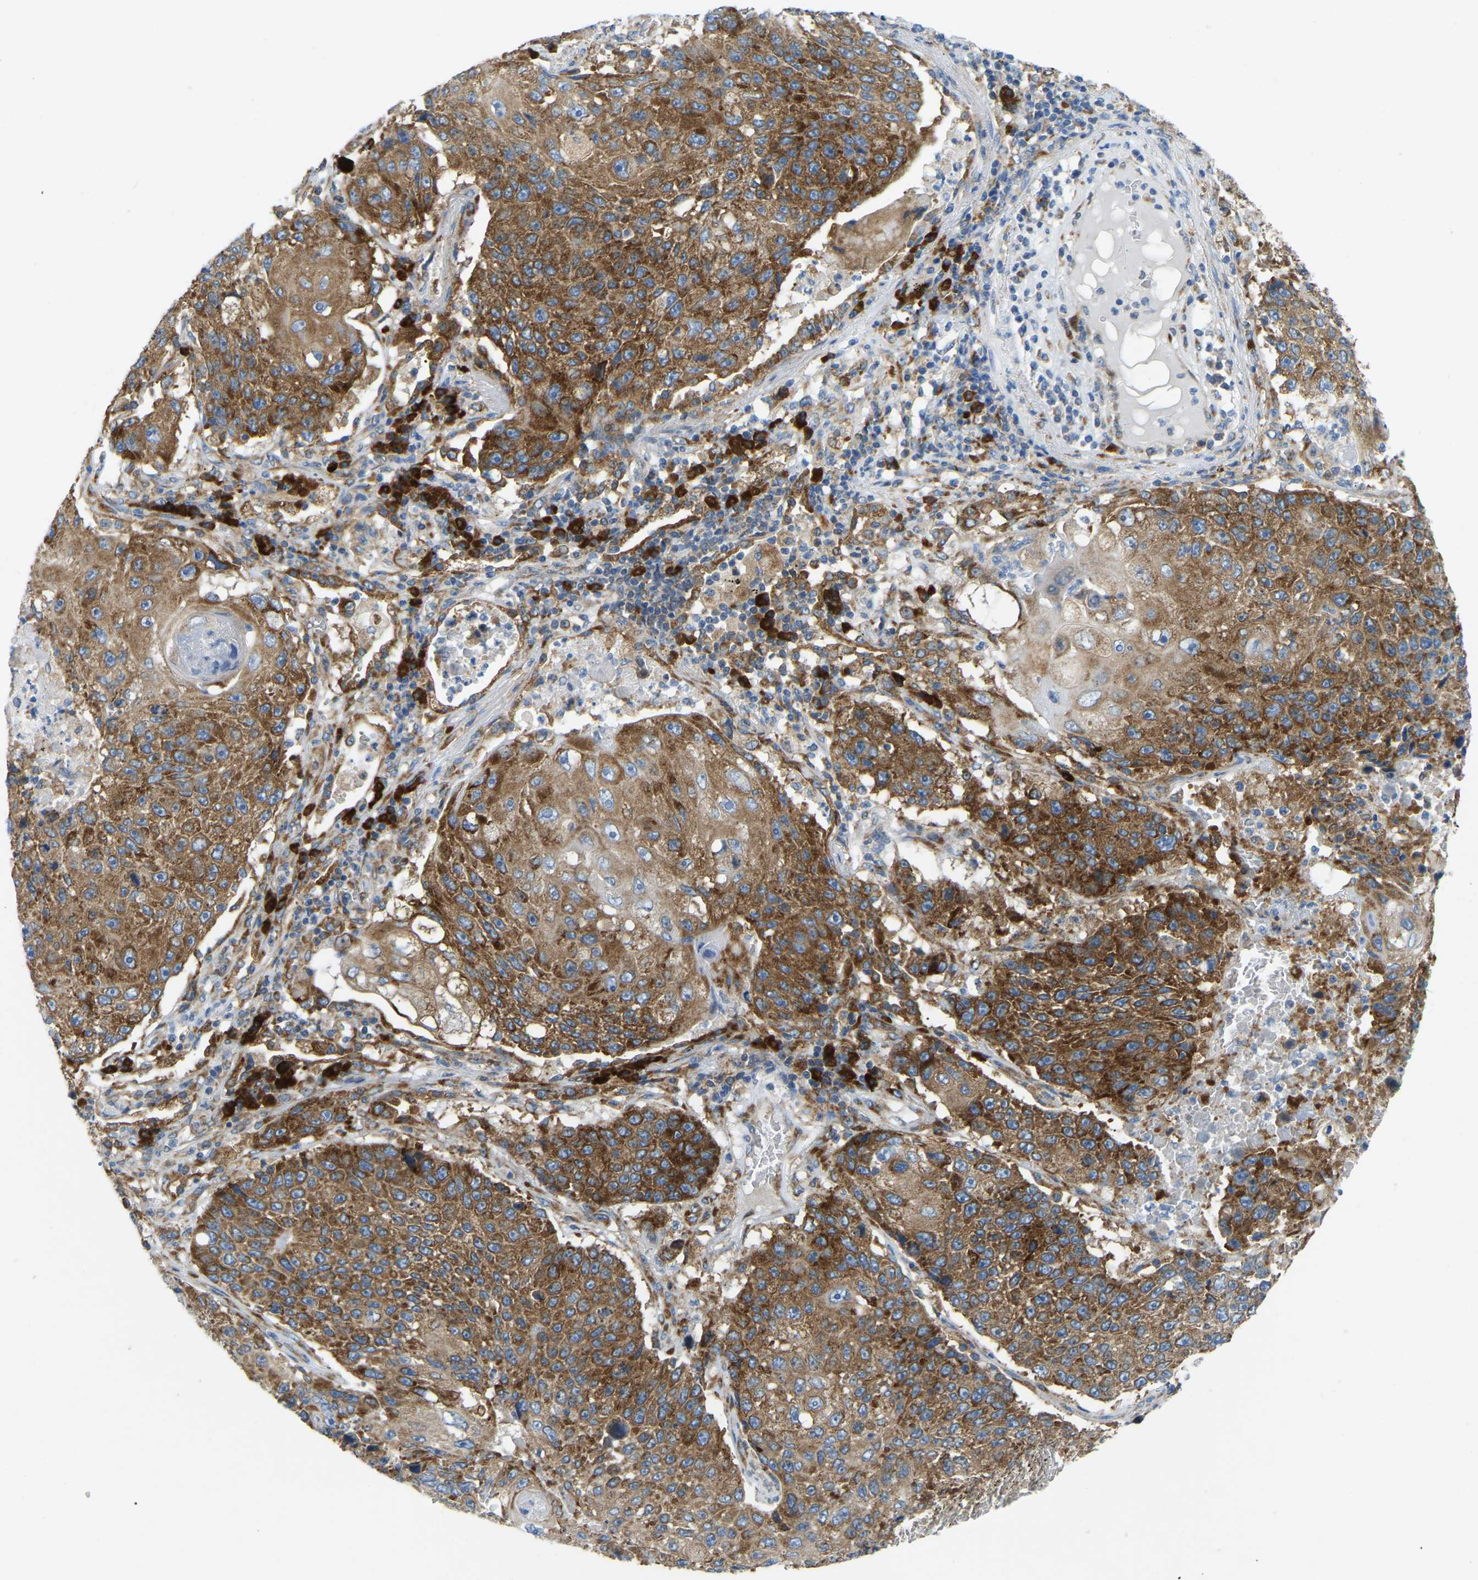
{"staining": {"intensity": "strong", "quantity": ">75%", "location": "cytoplasmic/membranous"}, "tissue": "lung cancer", "cell_type": "Tumor cells", "image_type": "cancer", "snomed": [{"axis": "morphology", "description": "Squamous cell carcinoma, NOS"}, {"axis": "topography", "description": "Lung"}], "caption": "Immunohistochemical staining of squamous cell carcinoma (lung) shows high levels of strong cytoplasmic/membranous protein expression in about >75% of tumor cells. (DAB (3,3'-diaminobenzidine) IHC, brown staining for protein, blue staining for nuclei).", "gene": "SND1", "patient": {"sex": "male", "age": 61}}